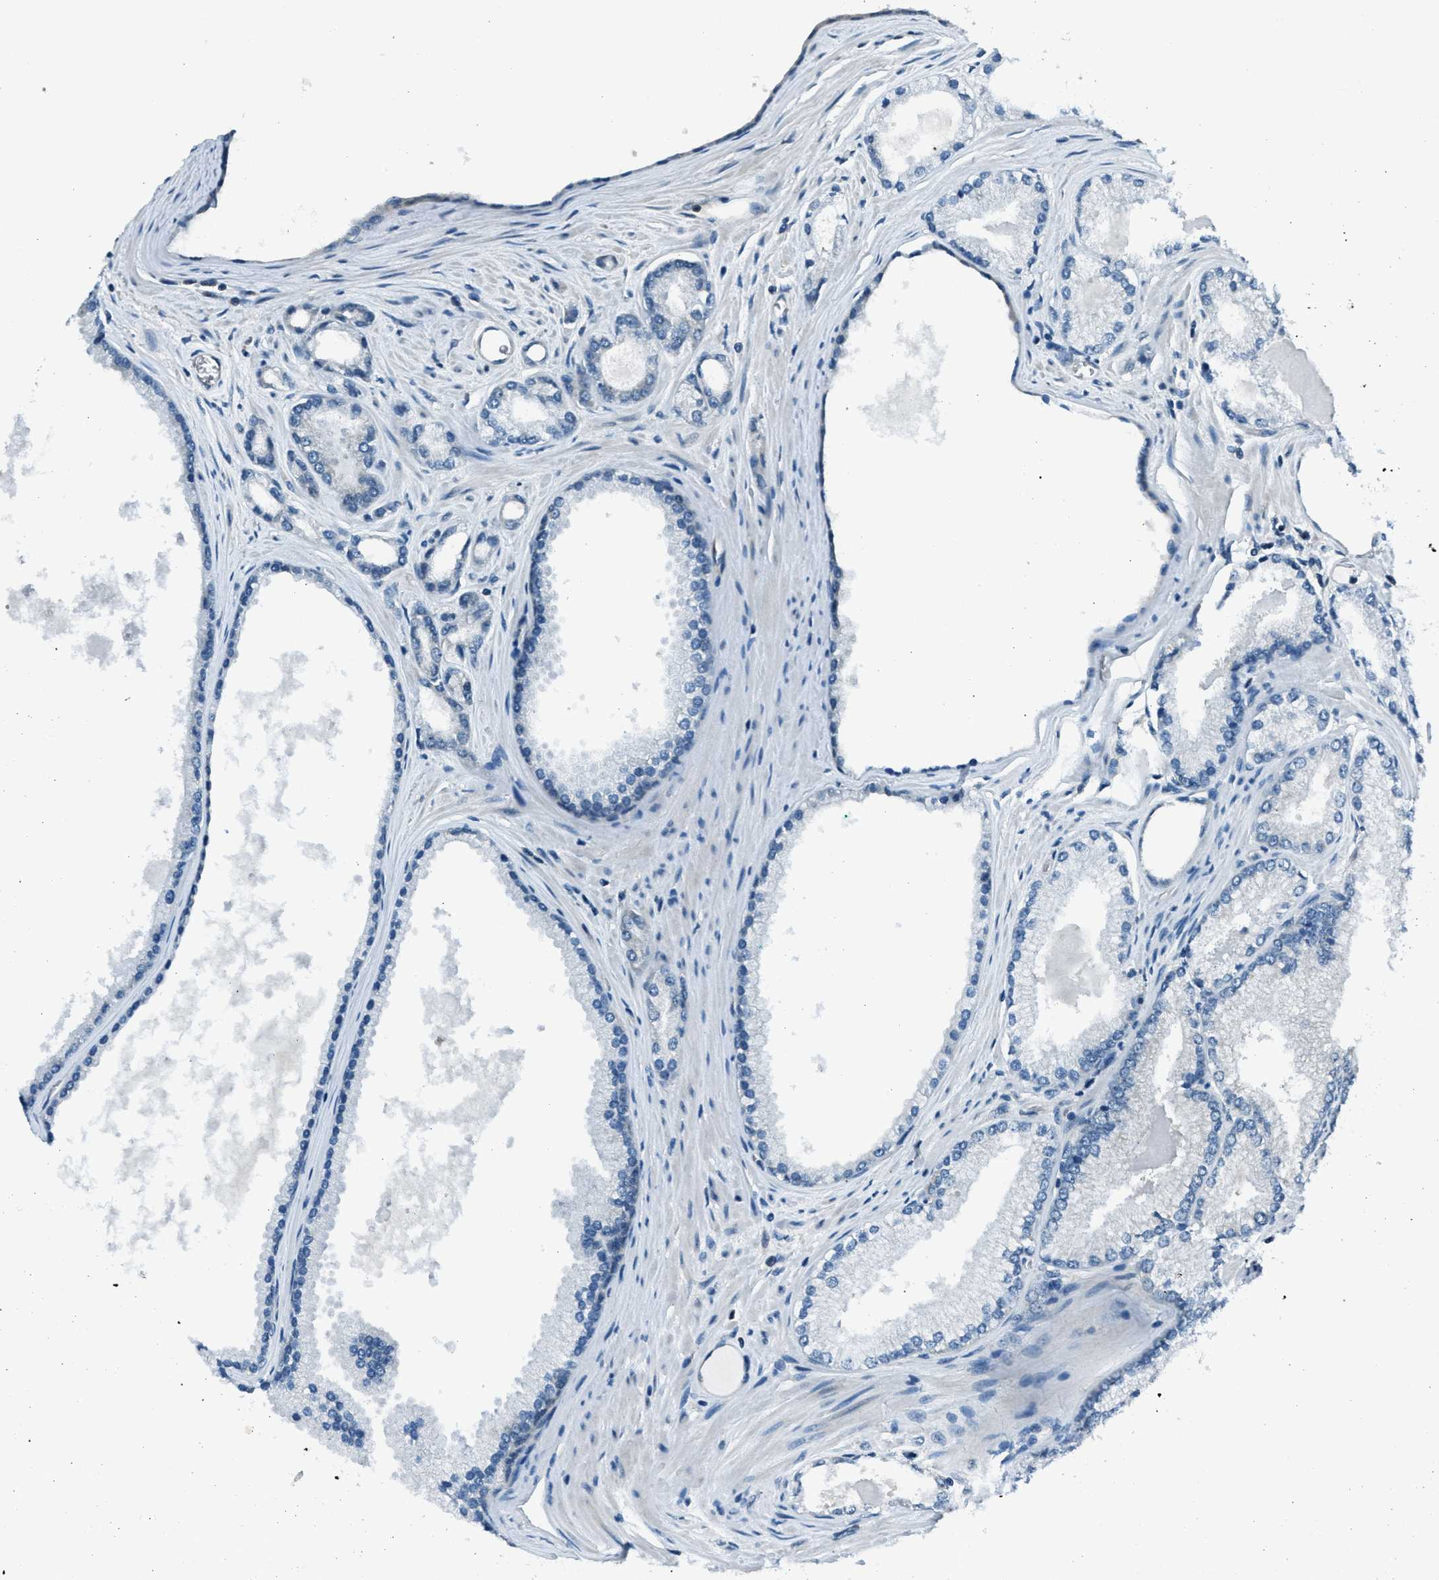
{"staining": {"intensity": "negative", "quantity": "none", "location": "none"}, "tissue": "prostate cancer", "cell_type": "Tumor cells", "image_type": "cancer", "snomed": [{"axis": "morphology", "description": "Adenocarcinoma, High grade"}, {"axis": "topography", "description": "Prostate"}], "caption": "Tumor cells show no significant positivity in high-grade adenocarcinoma (prostate). The staining was performed using DAB (3,3'-diaminobenzidine) to visualize the protein expression in brown, while the nuclei were stained in blue with hematoxylin (Magnification: 20x).", "gene": "ASAP2", "patient": {"sex": "male", "age": 71}}